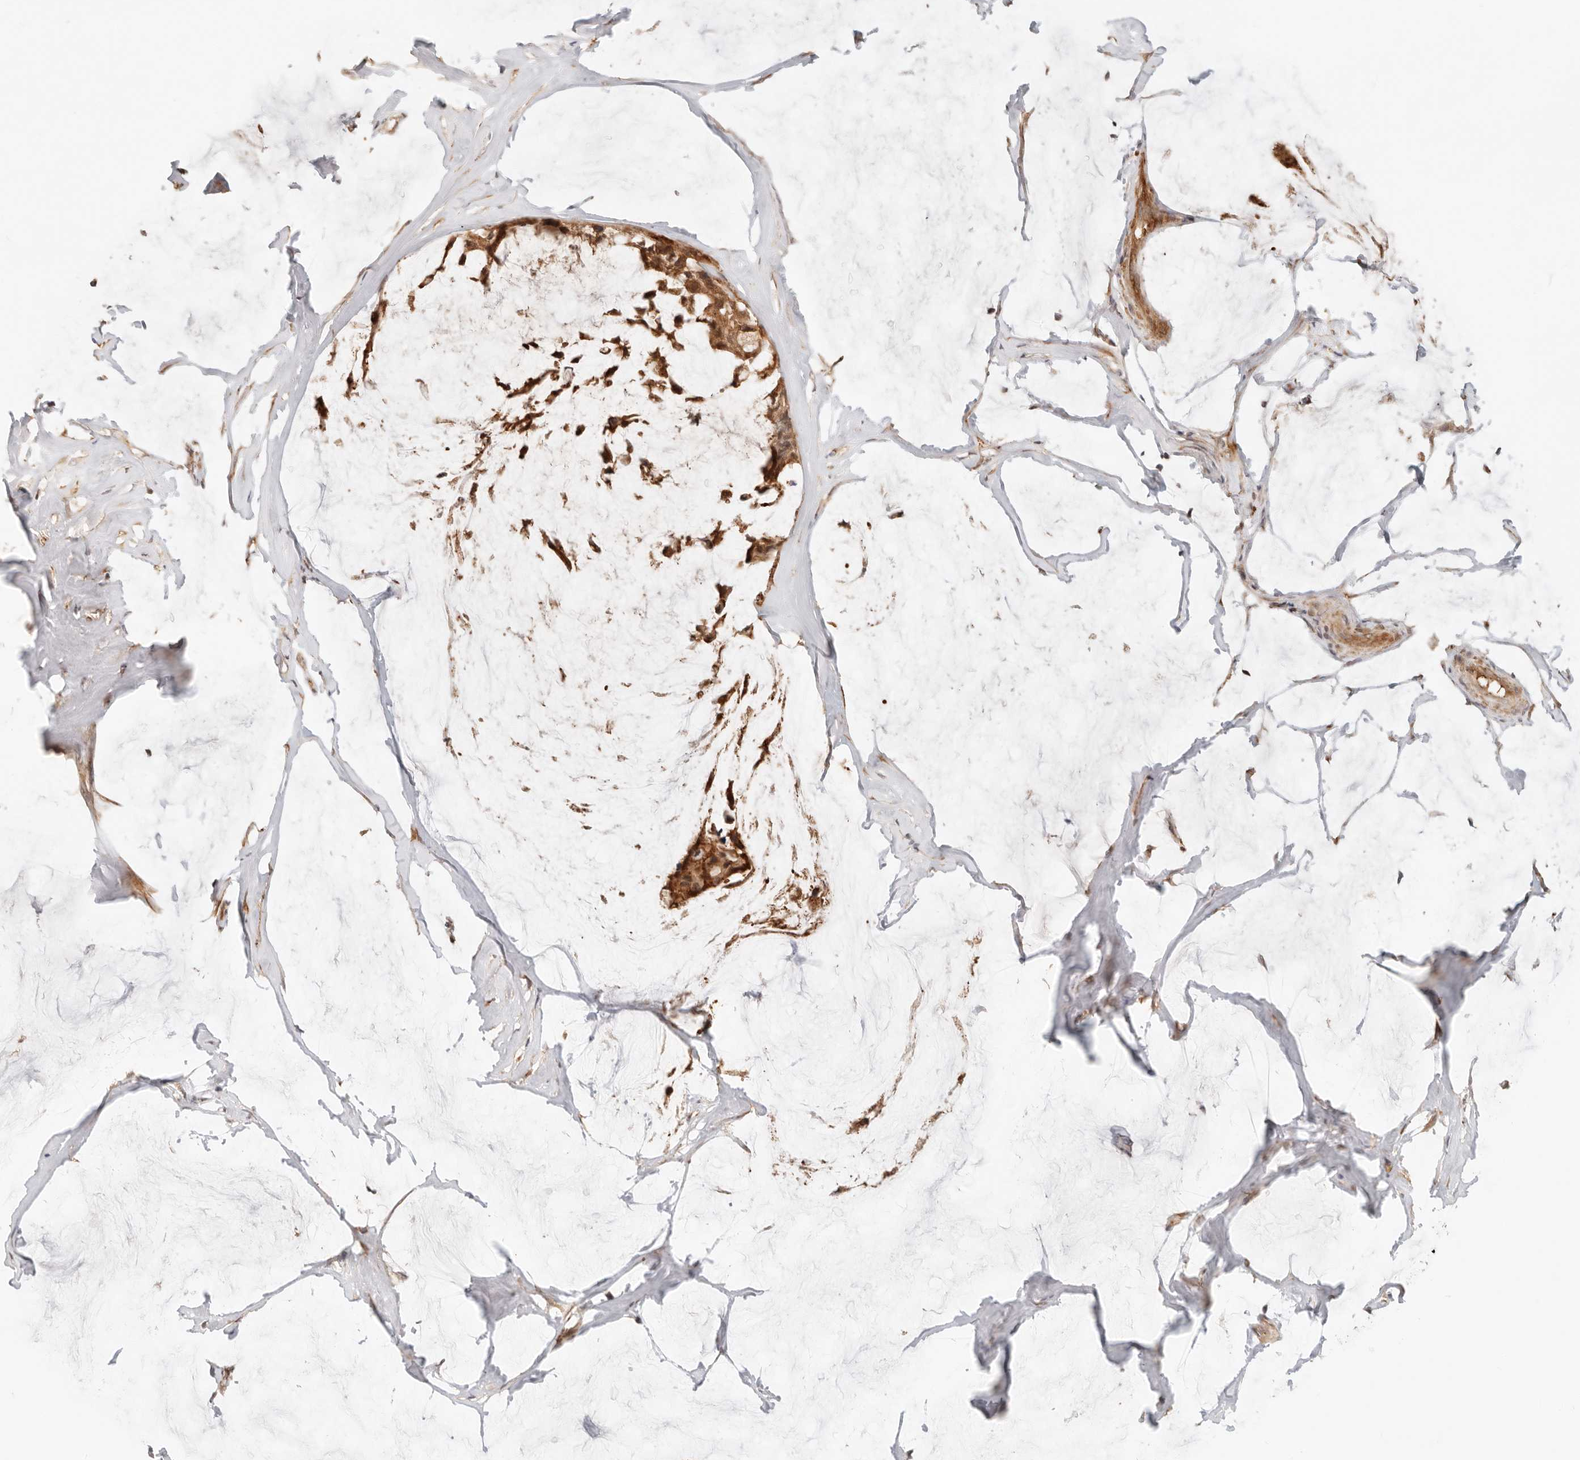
{"staining": {"intensity": "strong", "quantity": ">75%", "location": "cytoplasmic/membranous,nuclear"}, "tissue": "ovarian cancer", "cell_type": "Tumor cells", "image_type": "cancer", "snomed": [{"axis": "morphology", "description": "Cystadenocarcinoma, mucinous, NOS"}, {"axis": "topography", "description": "Ovary"}], "caption": "A brown stain labels strong cytoplasmic/membranous and nuclear expression of a protein in ovarian cancer tumor cells. (IHC, brightfield microscopy, high magnification).", "gene": "HEXD", "patient": {"sex": "female", "age": 39}}